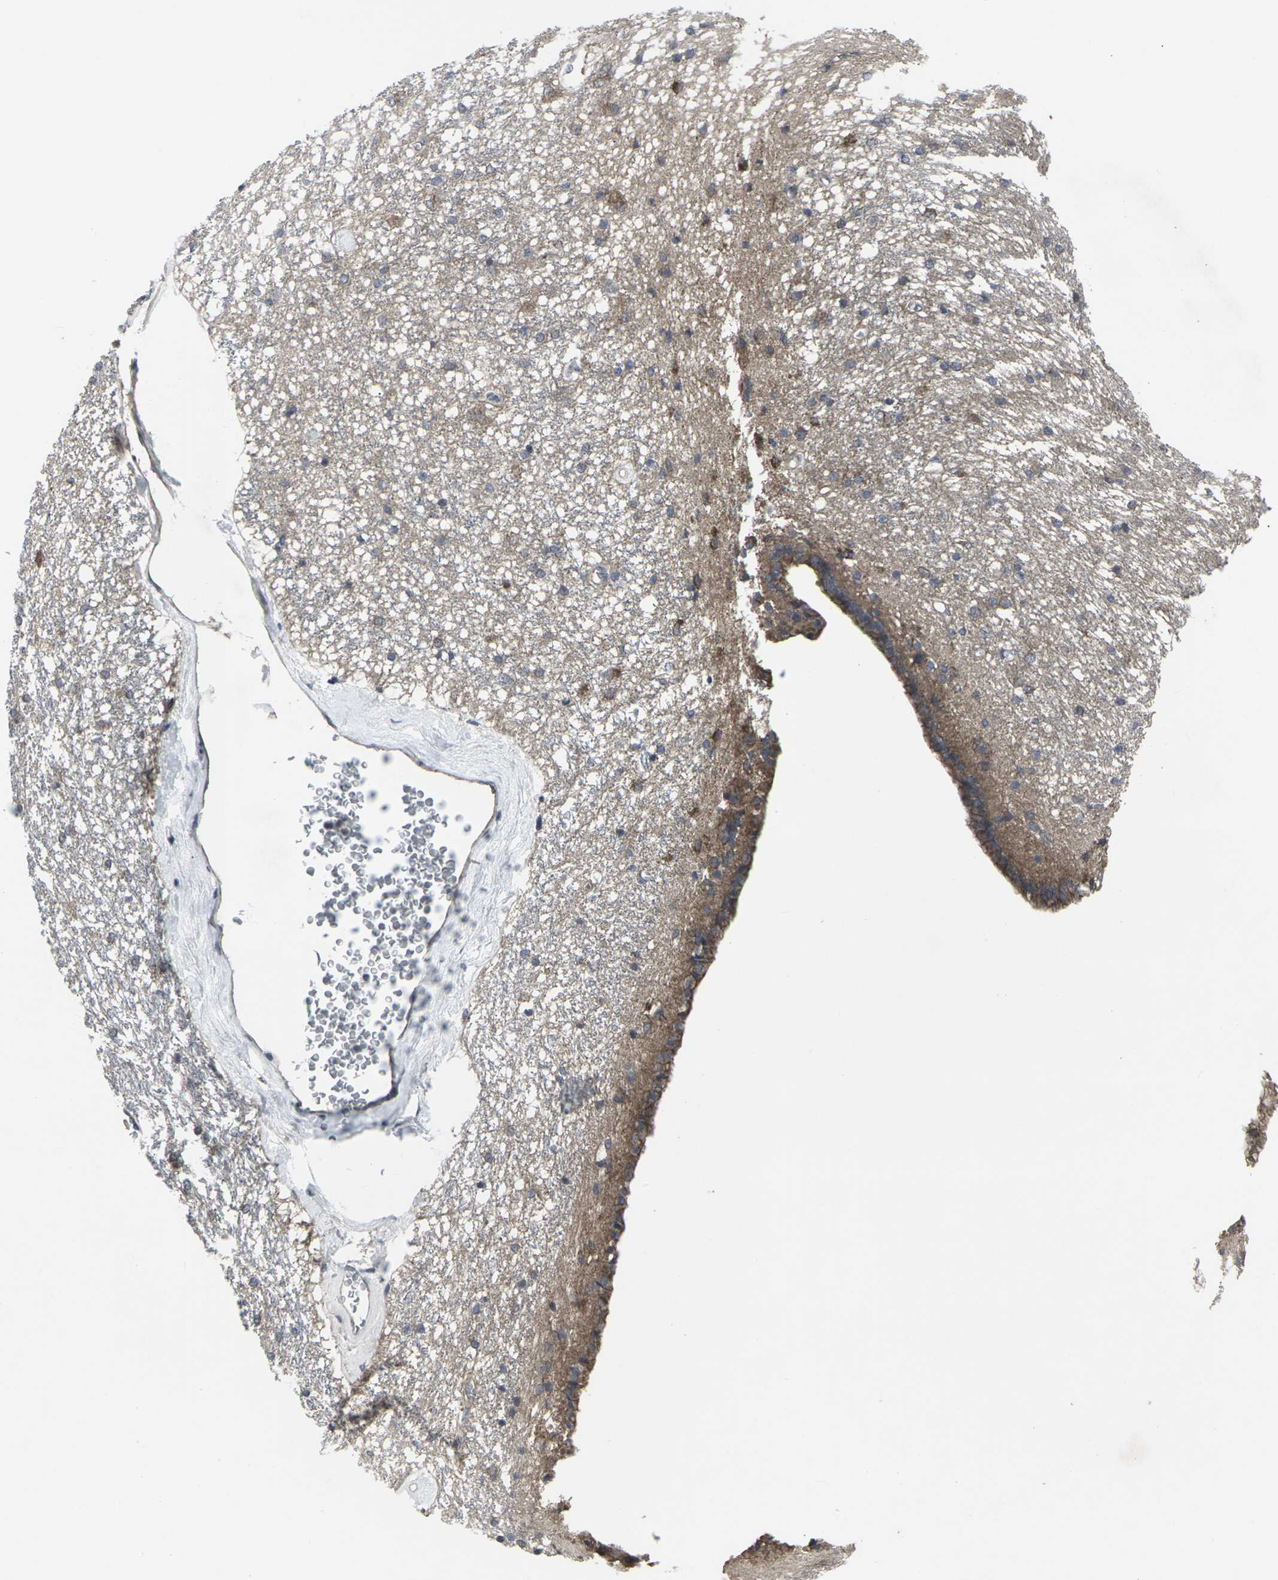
{"staining": {"intensity": "moderate", "quantity": "25%-75%", "location": "cytoplasmic/membranous"}, "tissue": "caudate", "cell_type": "Glial cells", "image_type": "normal", "snomed": [{"axis": "morphology", "description": "Normal tissue, NOS"}, {"axis": "topography", "description": "Lateral ventricle wall"}], "caption": "A photomicrograph of human caudate stained for a protein demonstrates moderate cytoplasmic/membranous brown staining in glial cells.", "gene": "MAPKAPK2", "patient": {"sex": "female", "age": 19}}